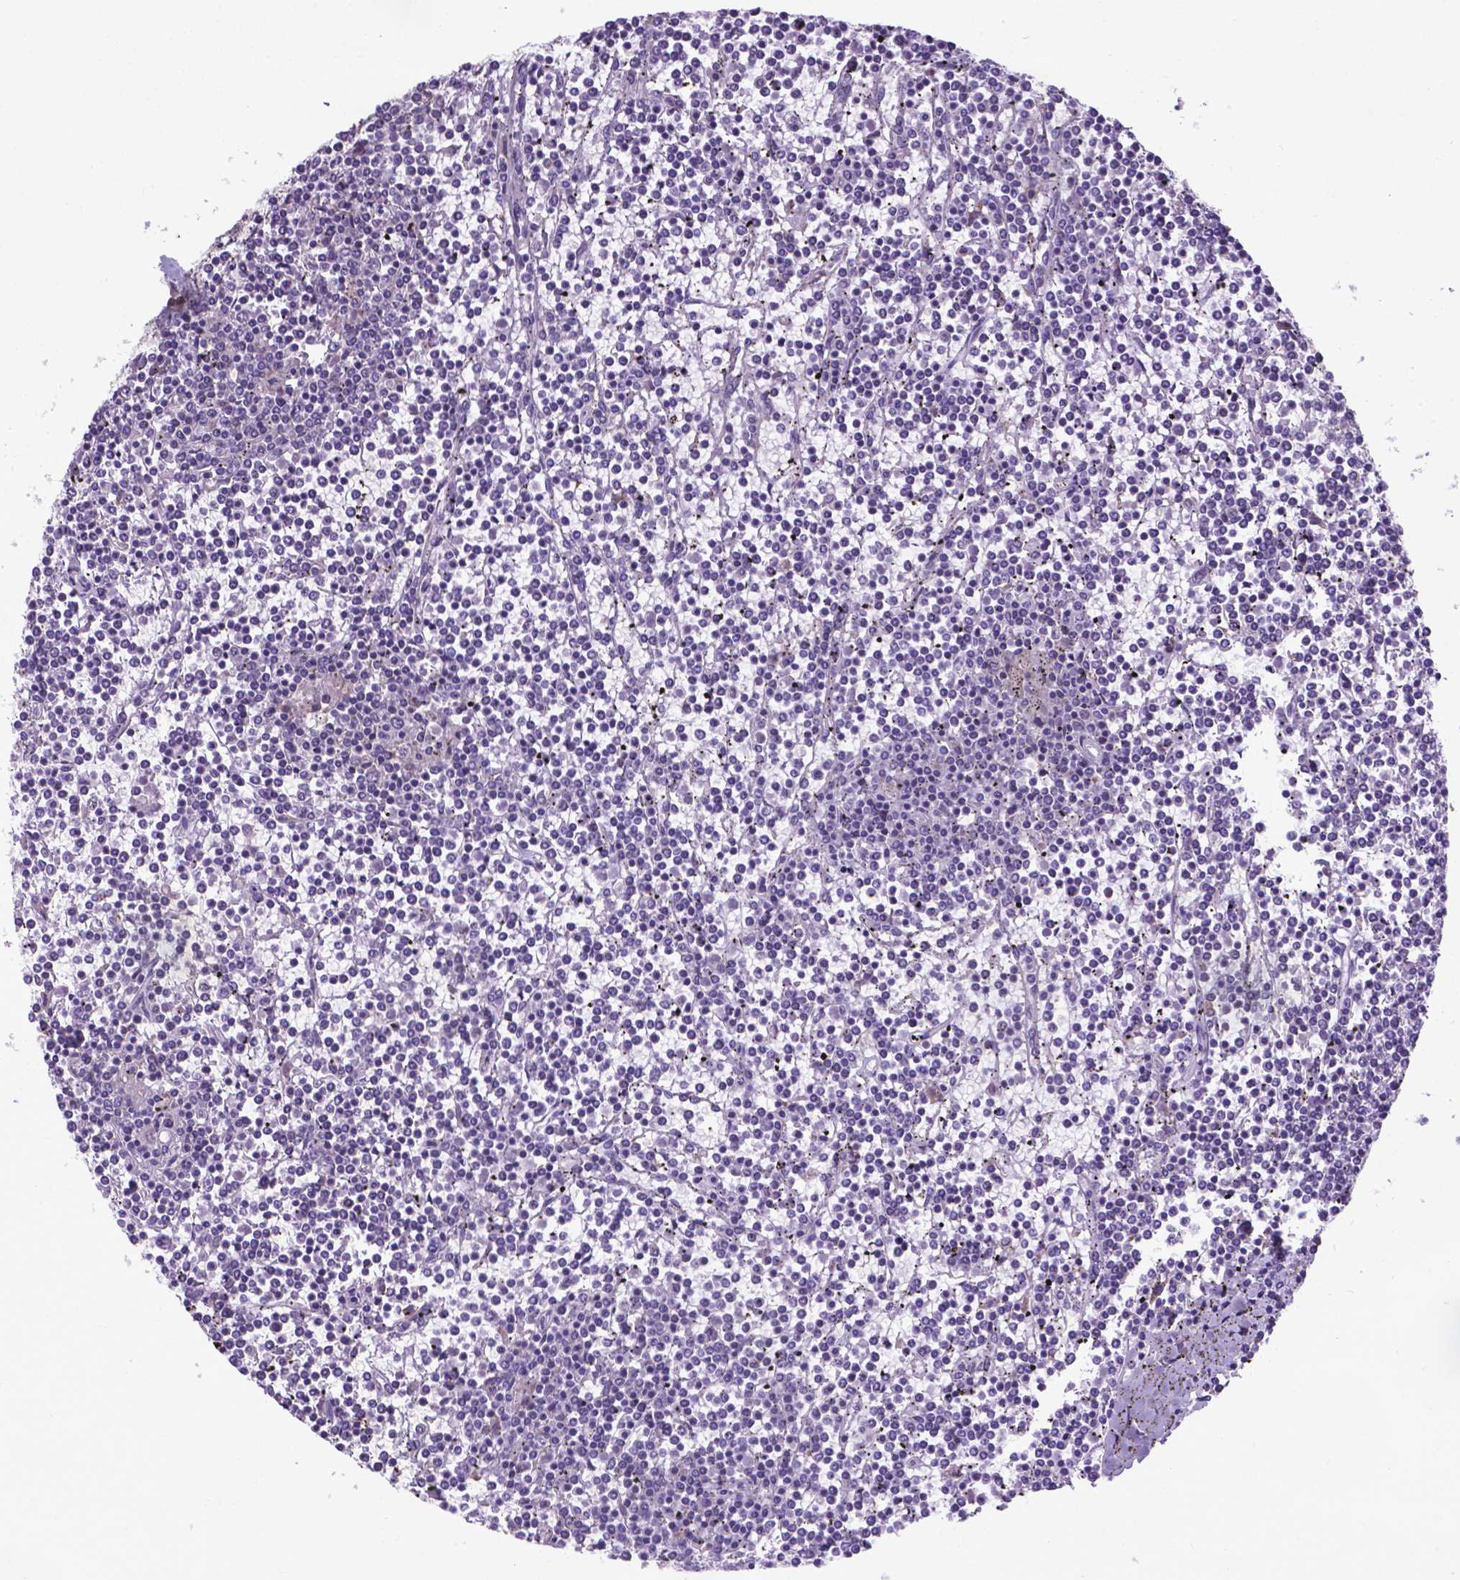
{"staining": {"intensity": "negative", "quantity": "none", "location": "none"}, "tissue": "lymphoma", "cell_type": "Tumor cells", "image_type": "cancer", "snomed": [{"axis": "morphology", "description": "Malignant lymphoma, non-Hodgkin's type, Low grade"}, {"axis": "topography", "description": "Spleen"}], "caption": "An IHC histopathology image of lymphoma is shown. There is no staining in tumor cells of lymphoma.", "gene": "WDR83OS", "patient": {"sex": "female", "age": 19}}